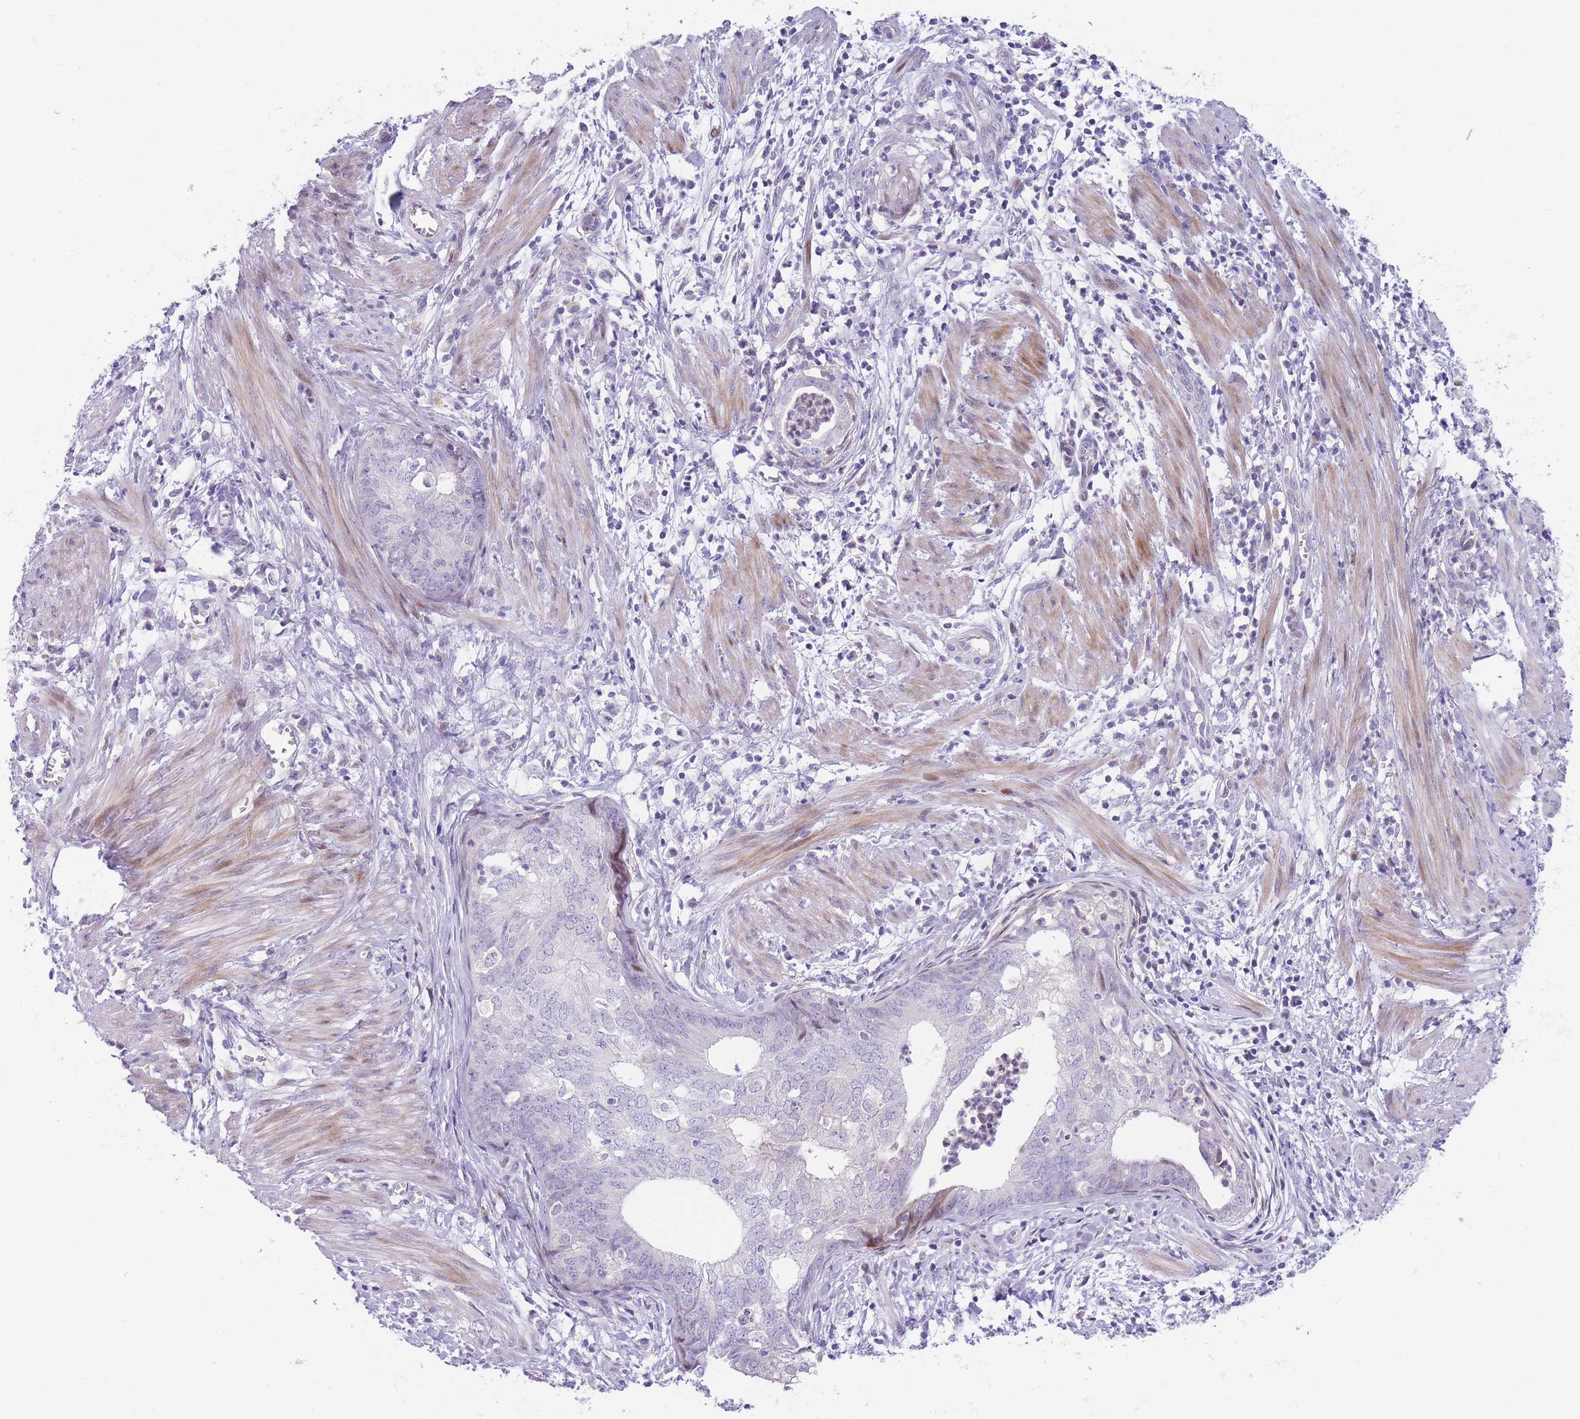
{"staining": {"intensity": "negative", "quantity": "none", "location": "none"}, "tissue": "endometrial cancer", "cell_type": "Tumor cells", "image_type": "cancer", "snomed": [{"axis": "morphology", "description": "Adenocarcinoma, NOS"}, {"axis": "topography", "description": "Endometrium"}], "caption": "A high-resolution photomicrograph shows IHC staining of endometrial cancer, which shows no significant positivity in tumor cells. (Stains: DAB (3,3'-diaminobenzidine) IHC with hematoxylin counter stain, Microscopy: brightfield microscopy at high magnification).", "gene": "SHCBP1", "patient": {"sex": "female", "age": 68}}